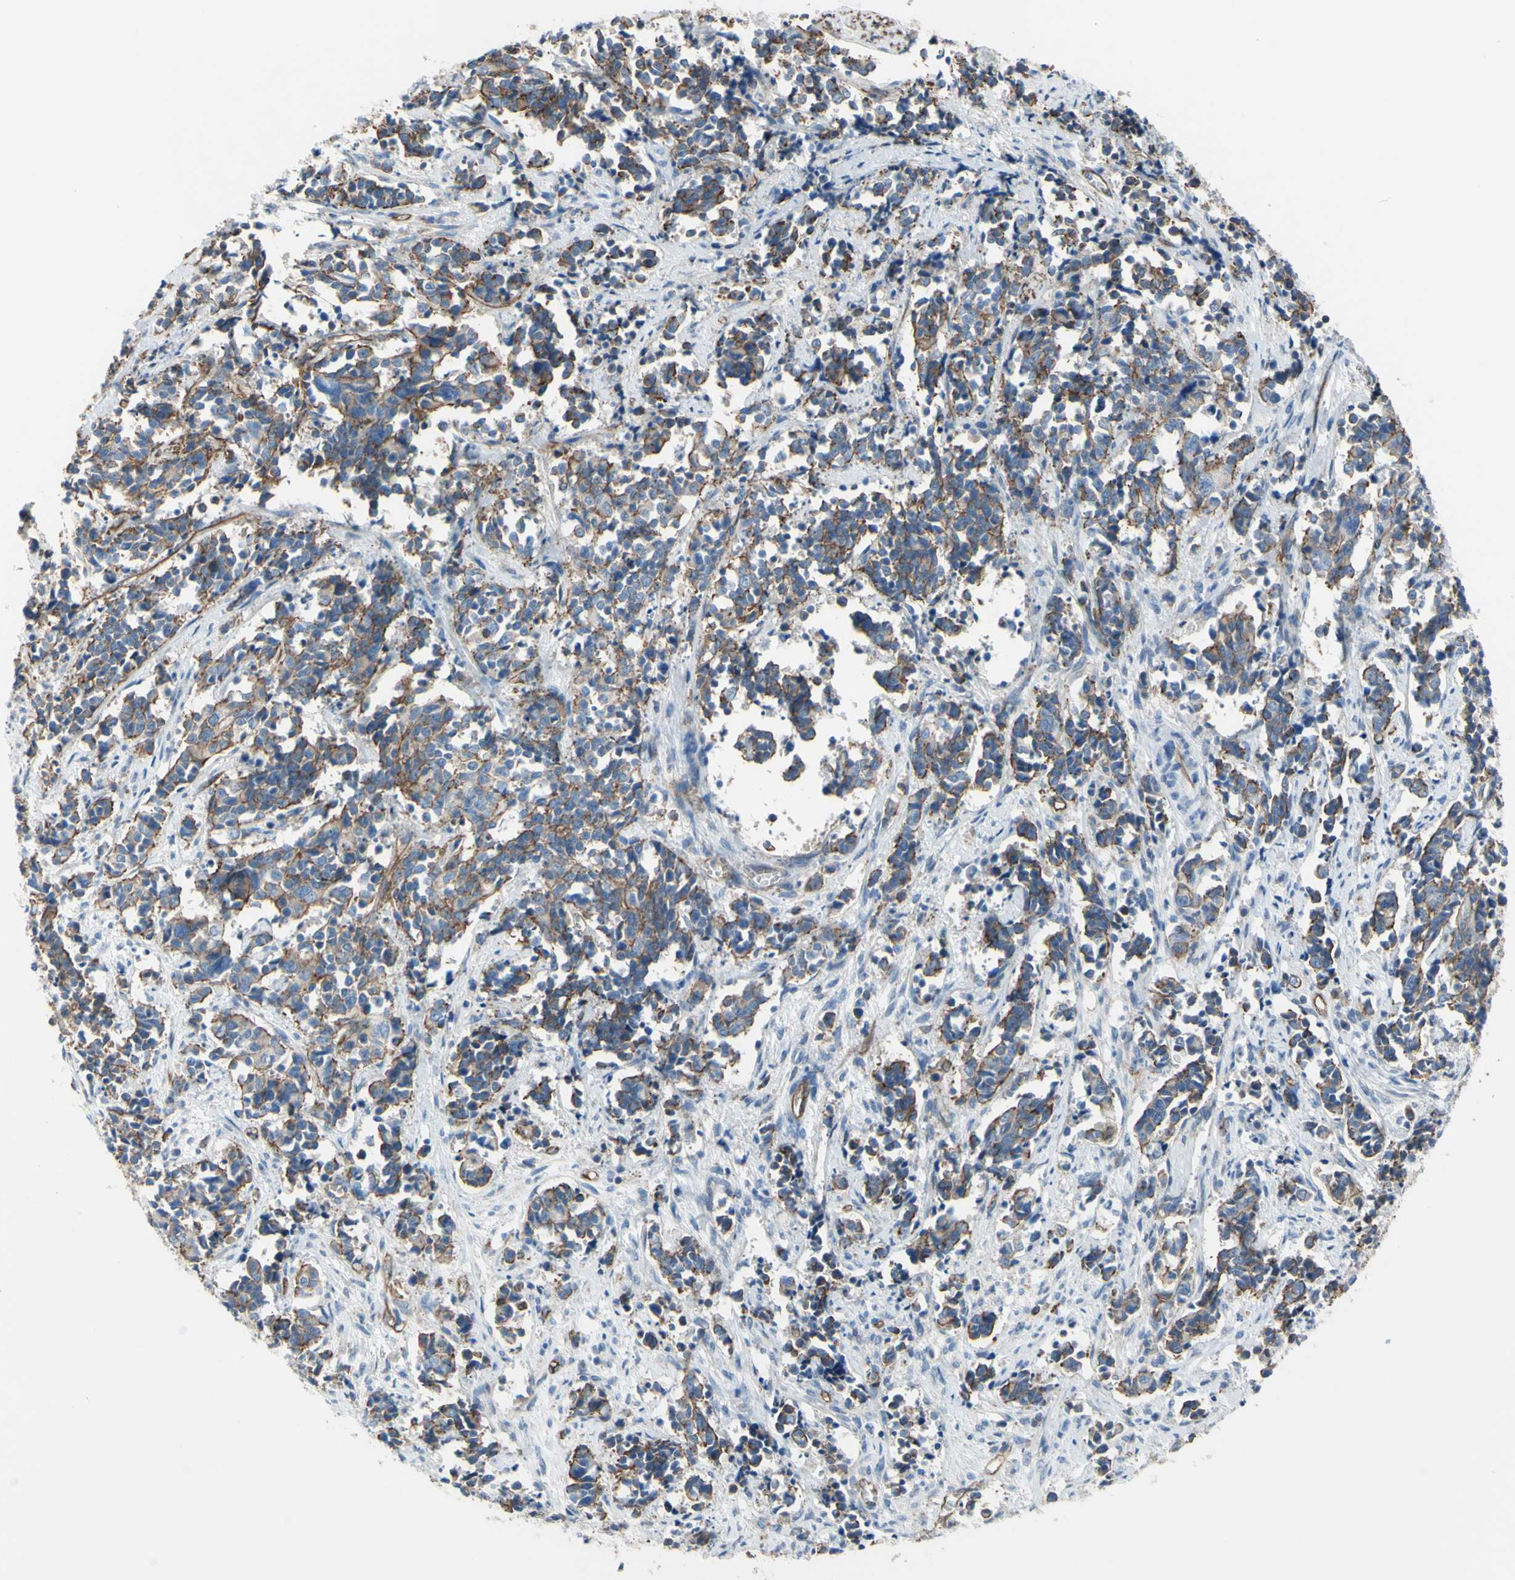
{"staining": {"intensity": "moderate", "quantity": ">75%", "location": "cytoplasmic/membranous"}, "tissue": "cervical cancer", "cell_type": "Tumor cells", "image_type": "cancer", "snomed": [{"axis": "morphology", "description": "Normal tissue, NOS"}, {"axis": "morphology", "description": "Squamous cell carcinoma, NOS"}, {"axis": "topography", "description": "Cervix"}], "caption": "IHC (DAB) staining of human cervical cancer (squamous cell carcinoma) displays moderate cytoplasmic/membranous protein staining in about >75% of tumor cells.", "gene": "TPBG", "patient": {"sex": "female", "age": 35}}